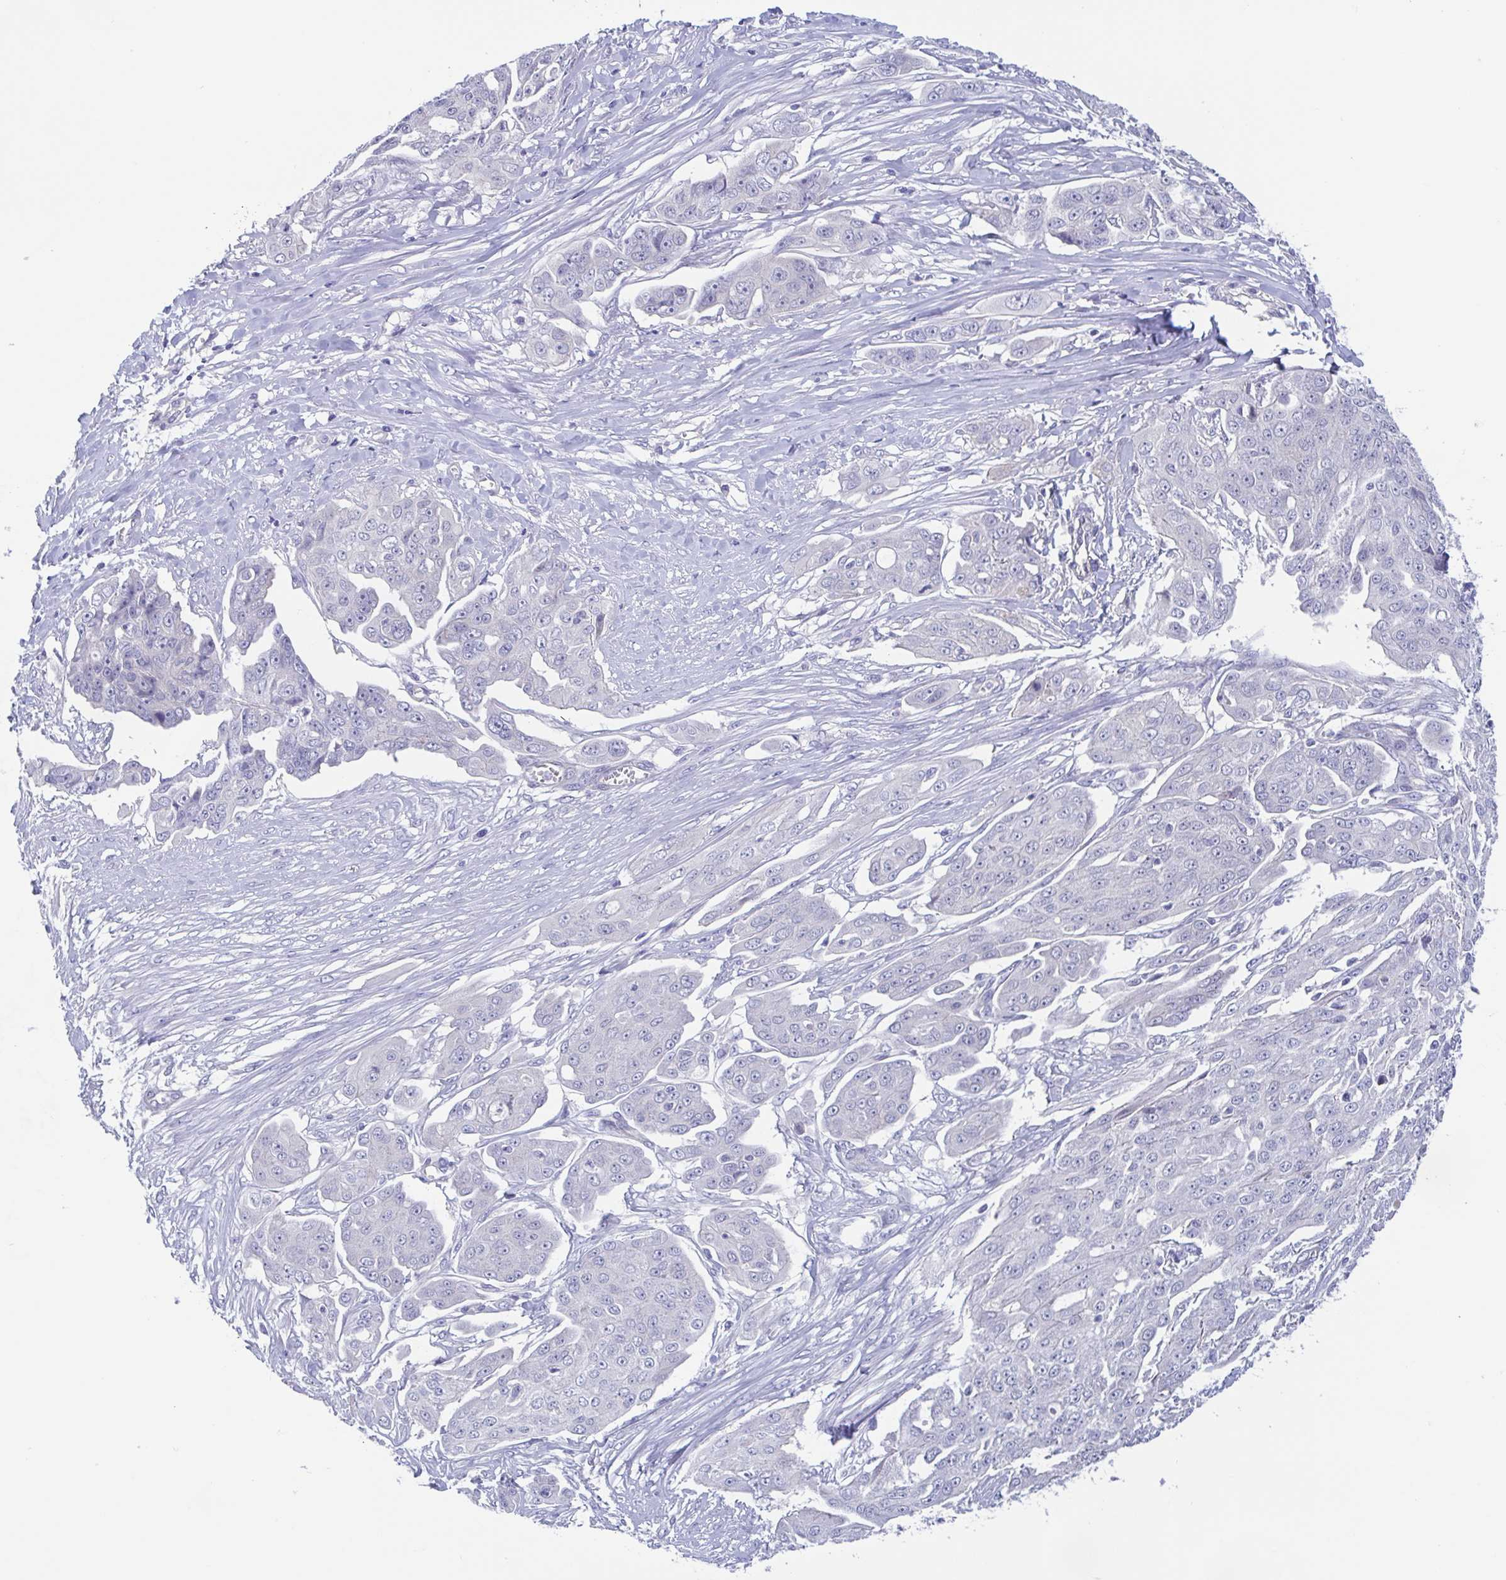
{"staining": {"intensity": "negative", "quantity": "none", "location": "none"}, "tissue": "ovarian cancer", "cell_type": "Tumor cells", "image_type": "cancer", "snomed": [{"axis": "morphology", "description": "Carcinoma, endometroid"}, {"axis": "topography", "description": "Ovary"}], "caption": "There is no significant positivity in tumor cells of ovarian cancer (endometroid carcinoma).", "gene": "TEX12", "patient": {"sex": "female", "age": 70}}